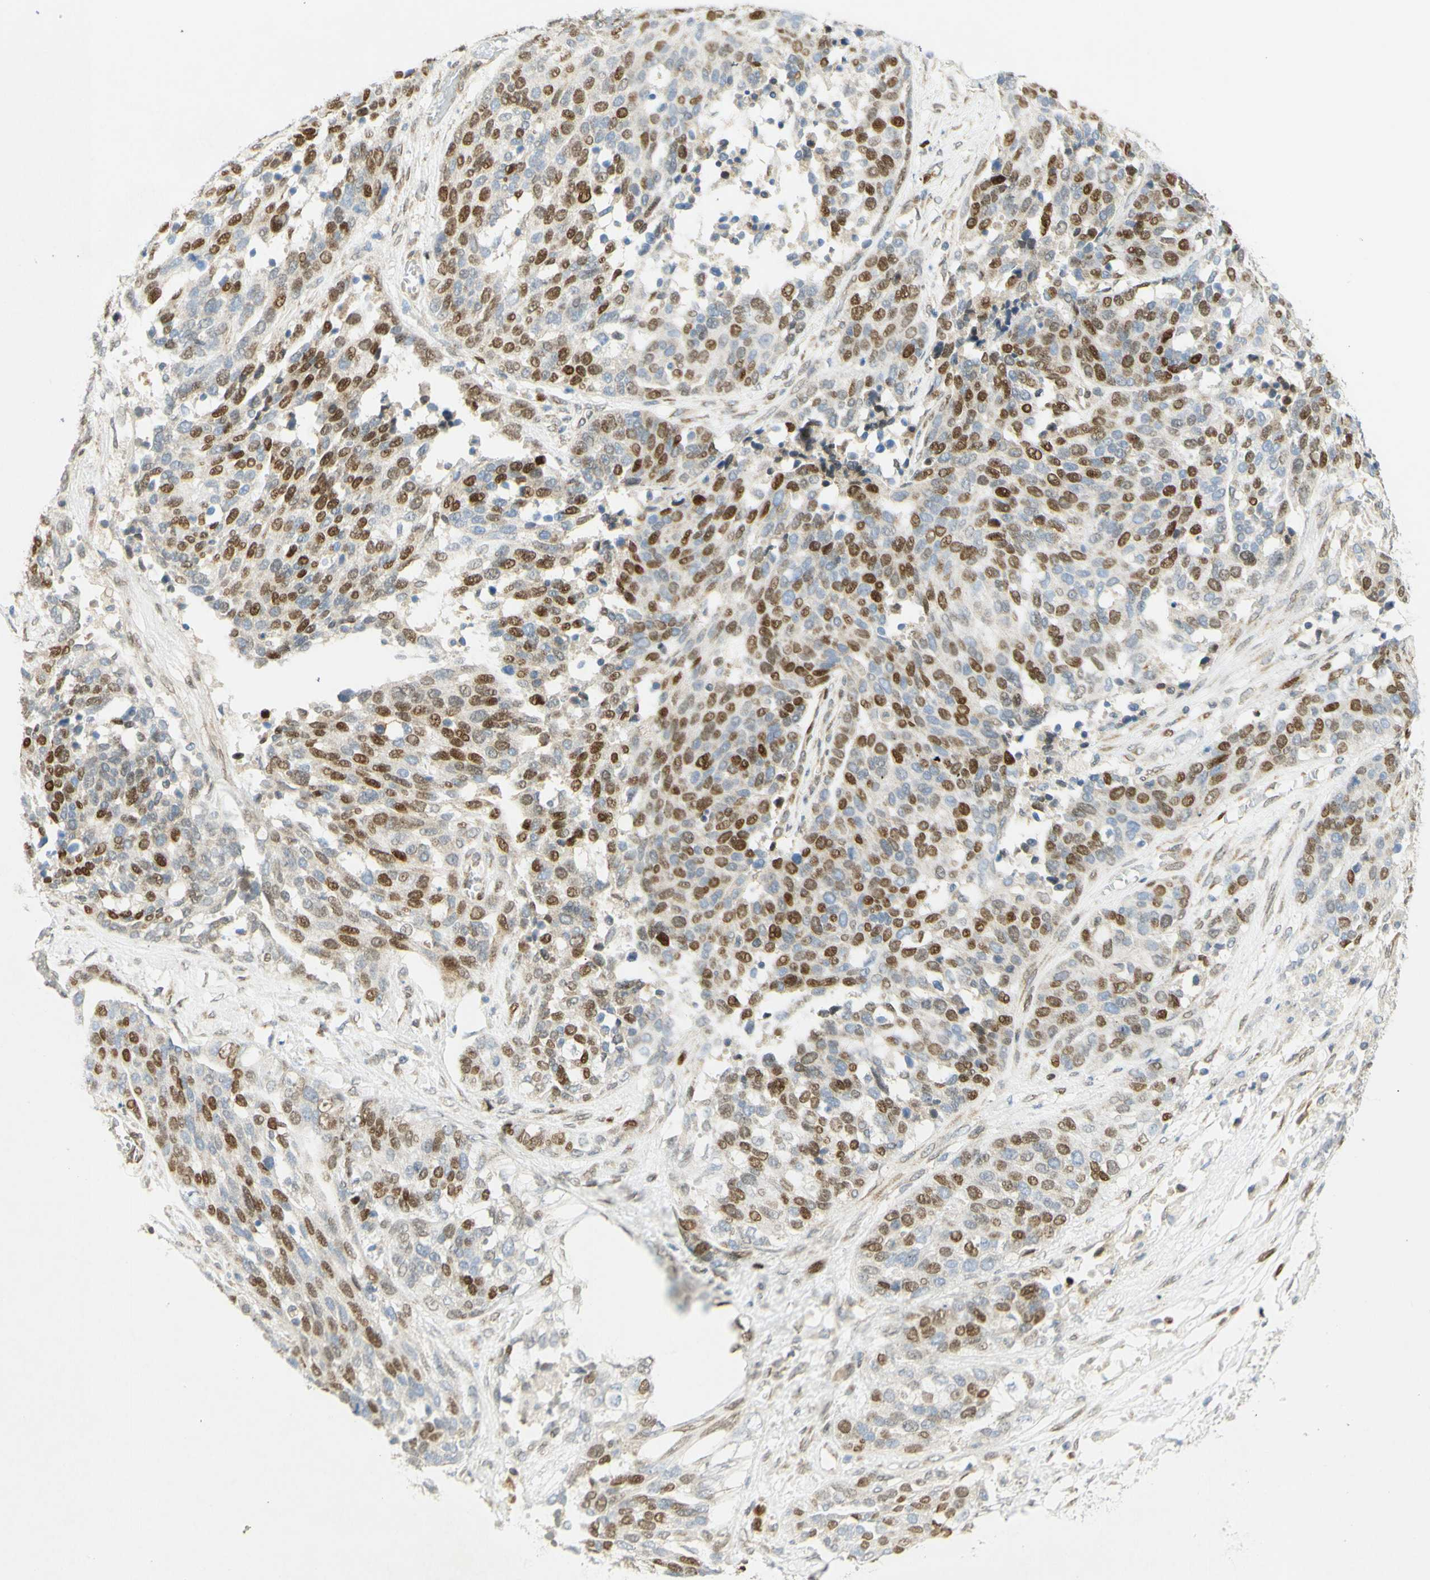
{"staining": {"intensity": "strong", "quantity": "25%-75%", "location": "nuclear"}, "tissue": "ovarian cancer", "cell_type": "Tumor cells", "image_type": "cancer", "snomed": [{"axis": "morphology", "description": "Cystadenocarcinoma, serous, NOS"}, {"axis": "topography", "description": "Ovary"}], "caption": "Brown immunohistochemical staining in human ovarian cancer (serous cystadenocarcinoma) reveals strong nuclear expression in approximately 25%-75% of tumor cells. (DAB IHC, brown staining for protein, blue staining for nuclei).", "gene": "E2F1", "patient": {"sex": "female", "age": 44}}